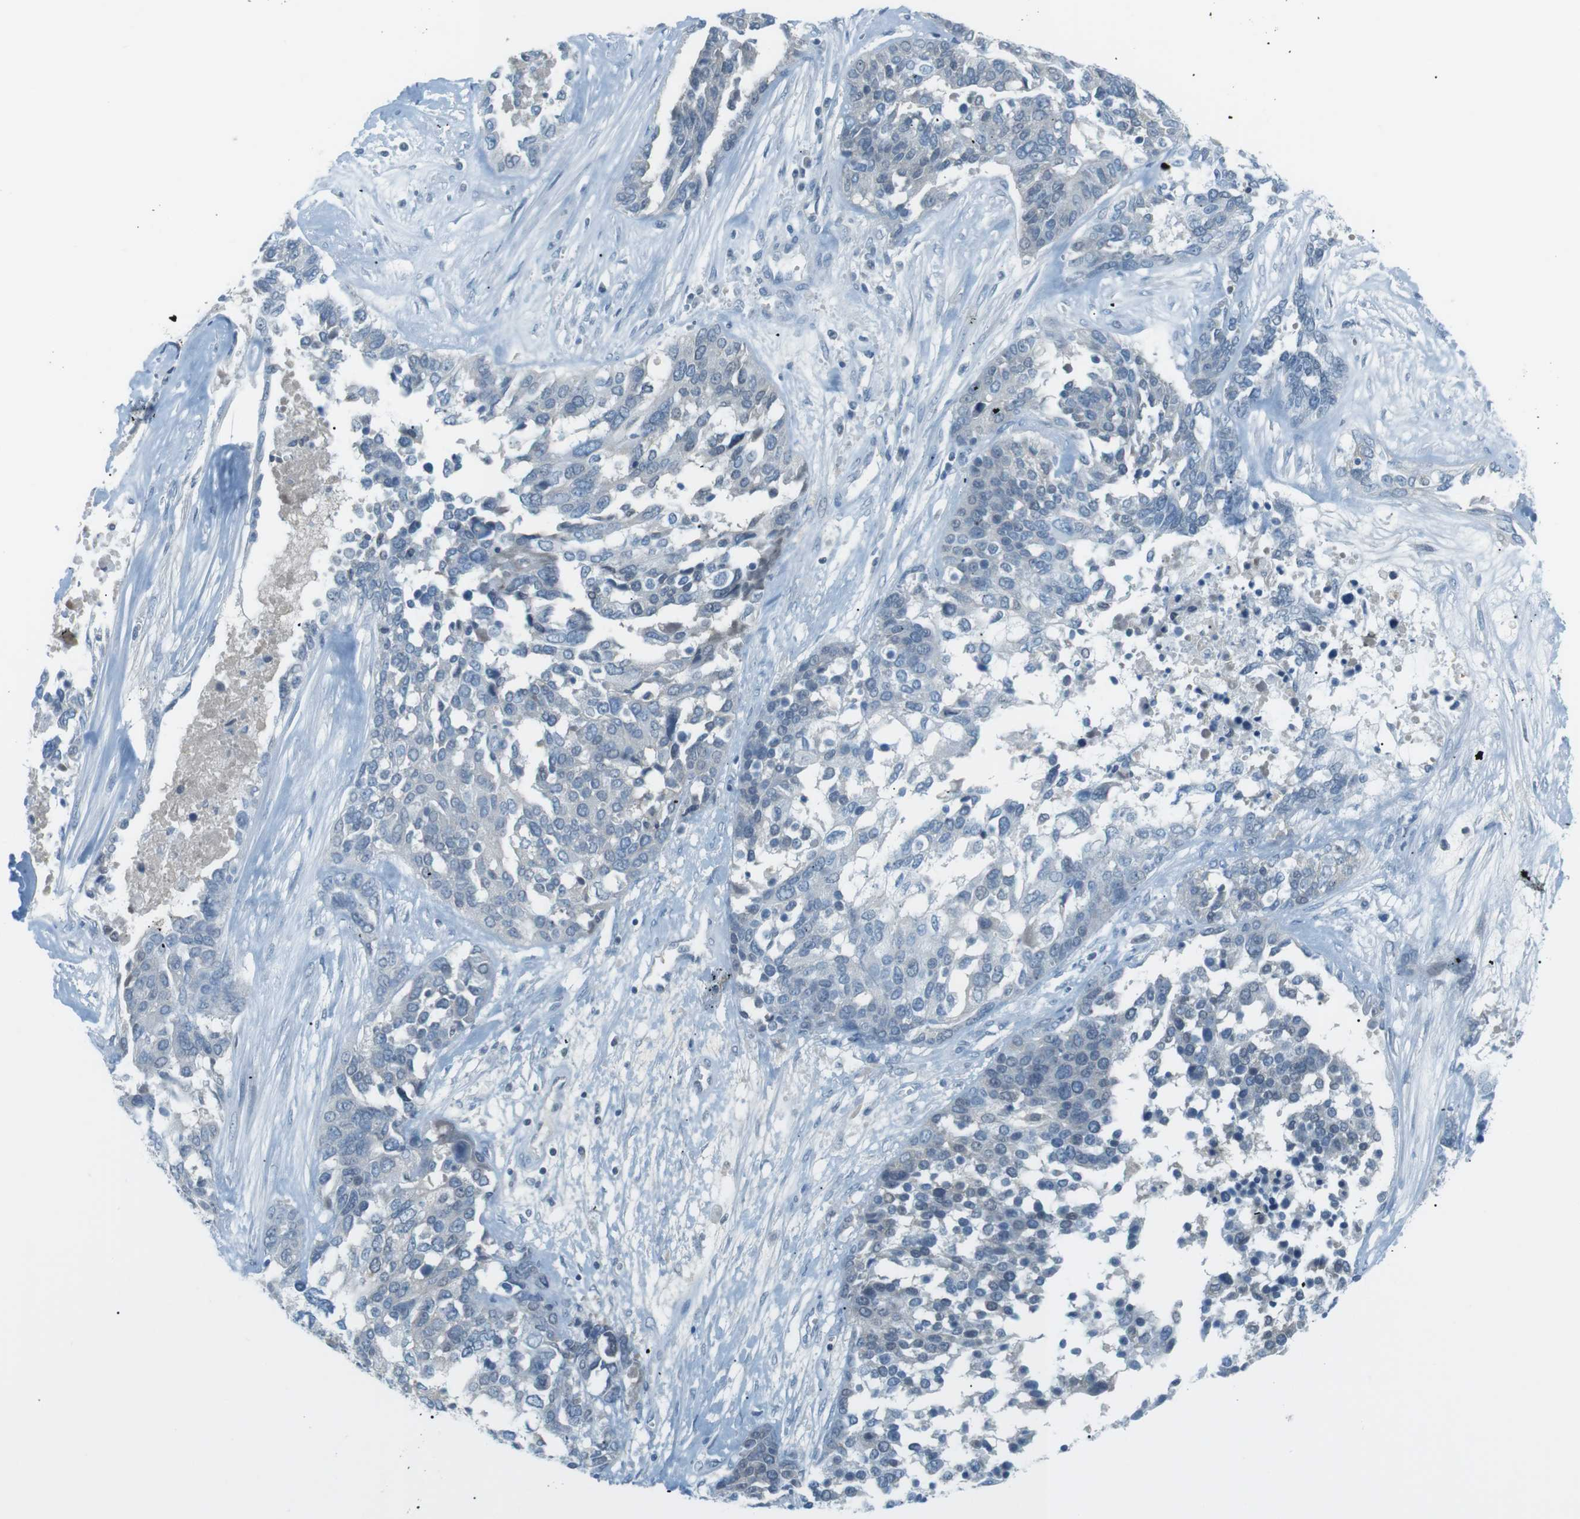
{"staining": {"intensity": "negative", "quantity": "none", "location": "none"}, "tissue": "ovarian cancer", "cell_type": "Tumor cells", "image_type": "cancer", "snomed": [{"axis": "morphology", "description": "Cystadenocarcinoma, serous, NOS"}, {"axis": "topography", "description": "Ovary"}], "caption": "There is no significant positivity in tumor cells of ovarian serous cystadenocarcinoma. (Brightfield microscopy of DAB immunohistochemistry at high magnification).", "gene": "AZGP1", "patient": {"sex": "female", "age": 44}}